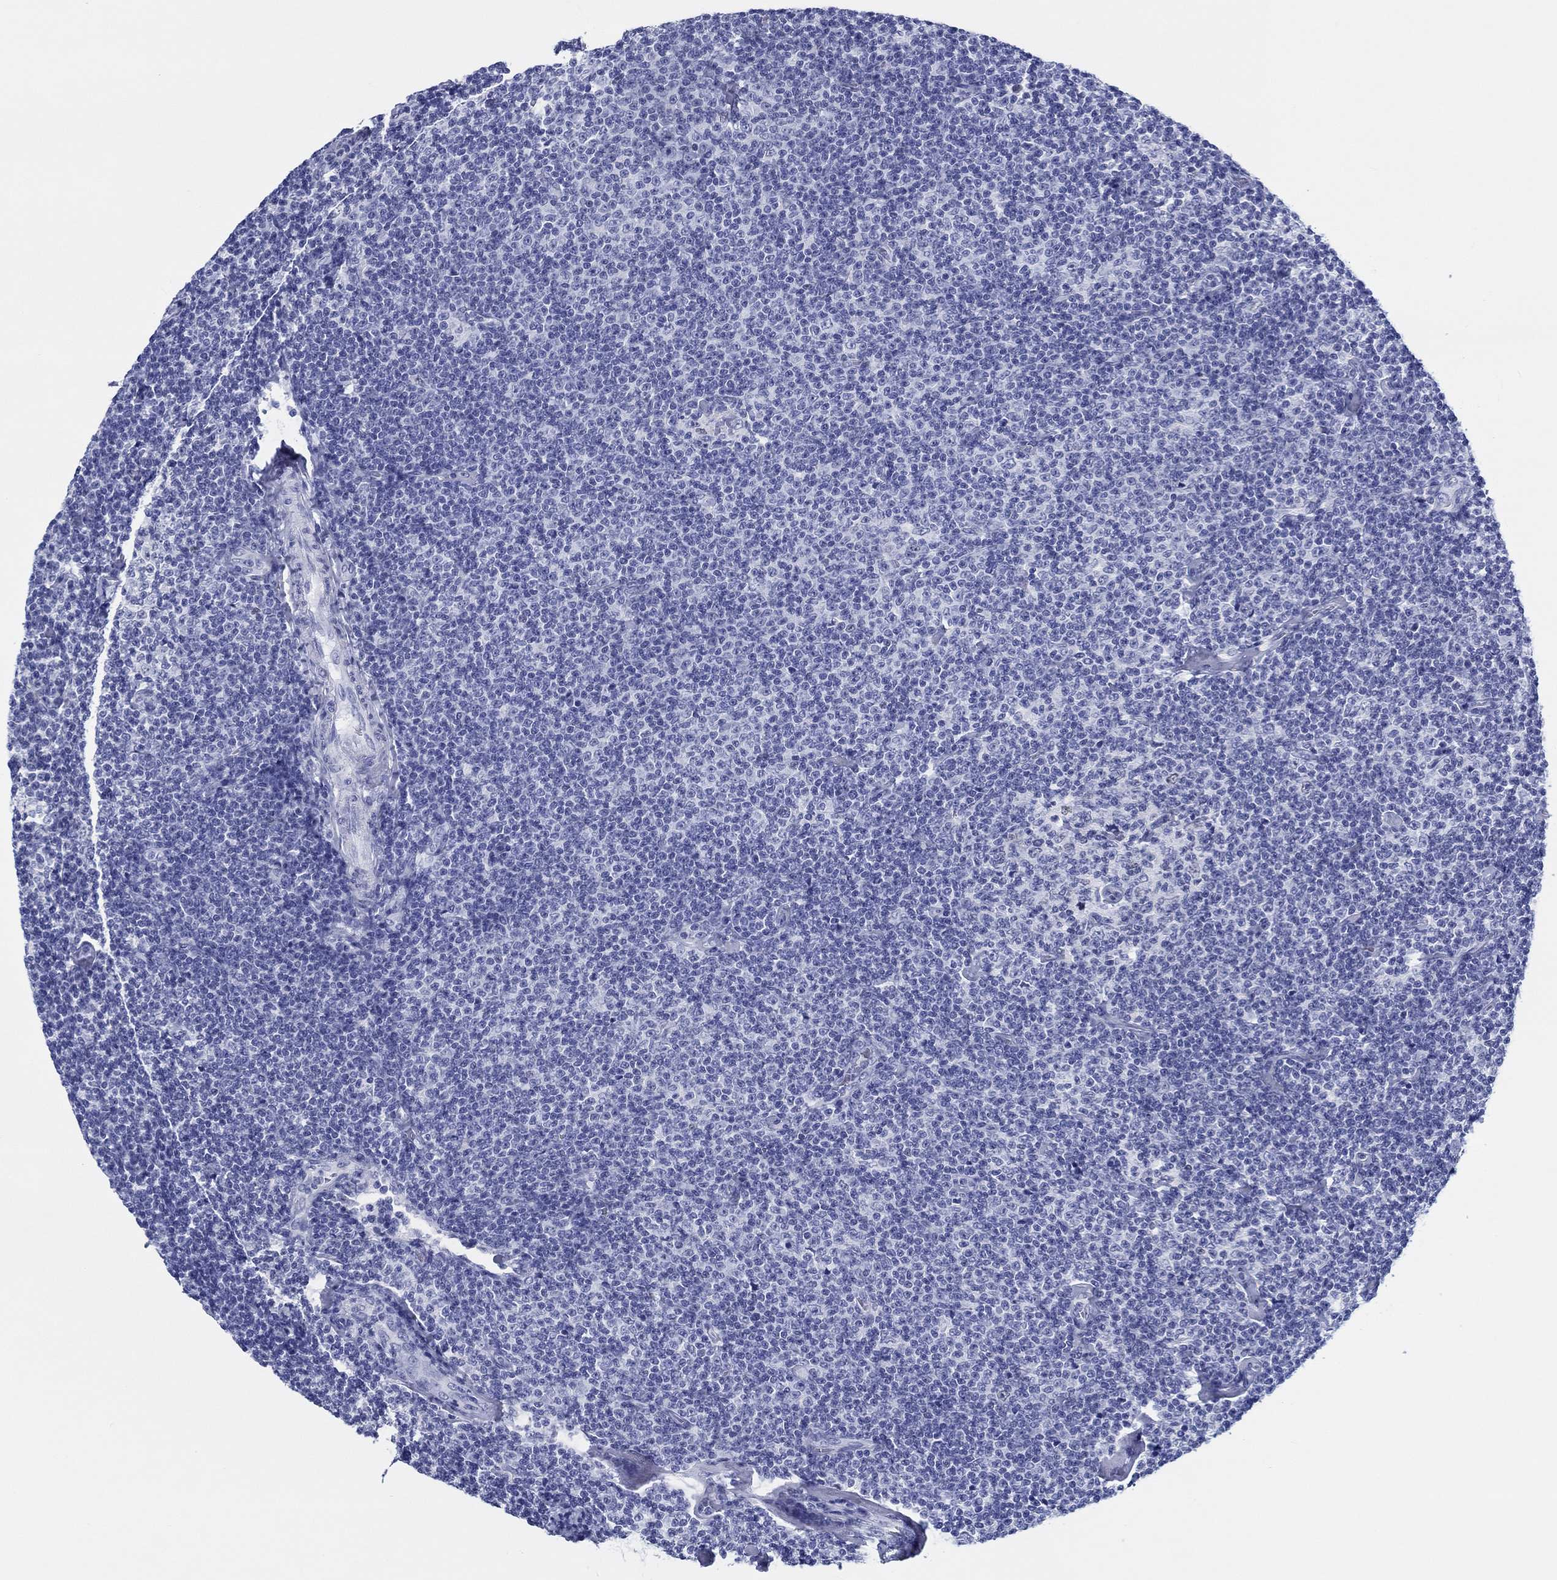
{"staining": {"intensity": "negative", "quantity": "none", "location": "none"}, "tissue": "lymphoma", "cell_type": "Tumor cells", "image_type": "cancer", "snomed": [{"axis": "morphology", "description": "Malignant lymphoma, non-Hodgkin's type, Low grade"}, {"axis": "topography", "description": "Lymph node"}], "caption": "Tumor cells are negative for protein expression in human malignant lymphoma, non-Hodgkin's type (low-grade).", "gene": "H1-1", "patient": {"sex": "male", "age": 81}}